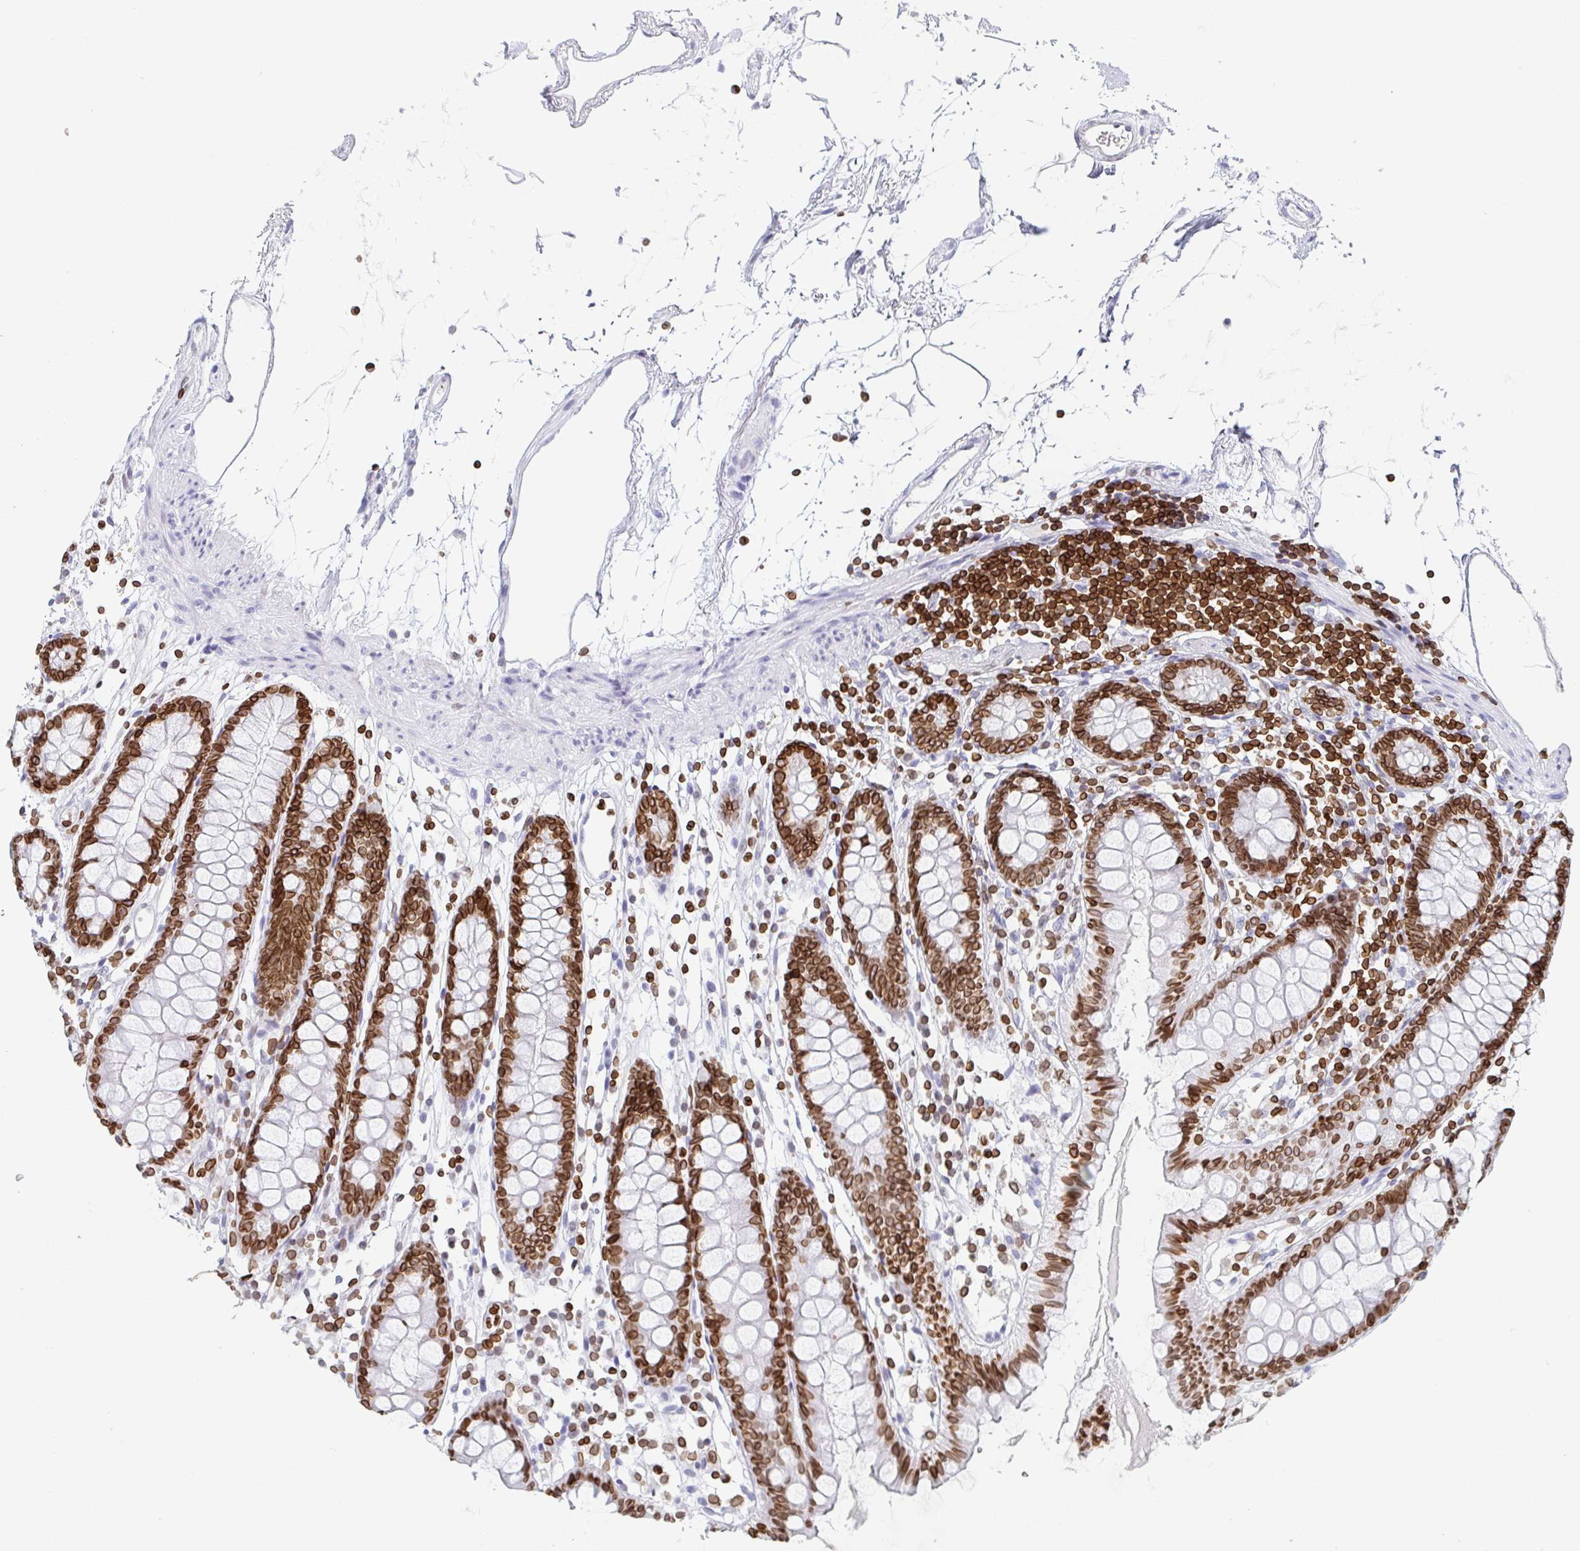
{"staining": {"intensity": "negative", "quantity": "none", "location": "none"}, "tissue": "colon", "cell_type": "Endothelial cells", "image_type": "normal", "snomed": [{"axis": "morphology", "description": "Normal tissue, NOS"}, {"axis": "topography", "description": "Colon"}], "caption": "Immunohistochemistry (IHC) of unremarkable colon displays no staining in endothelial cells.", "gene": "BTBD7", "patient": {"sex": "female", "age": 84}}